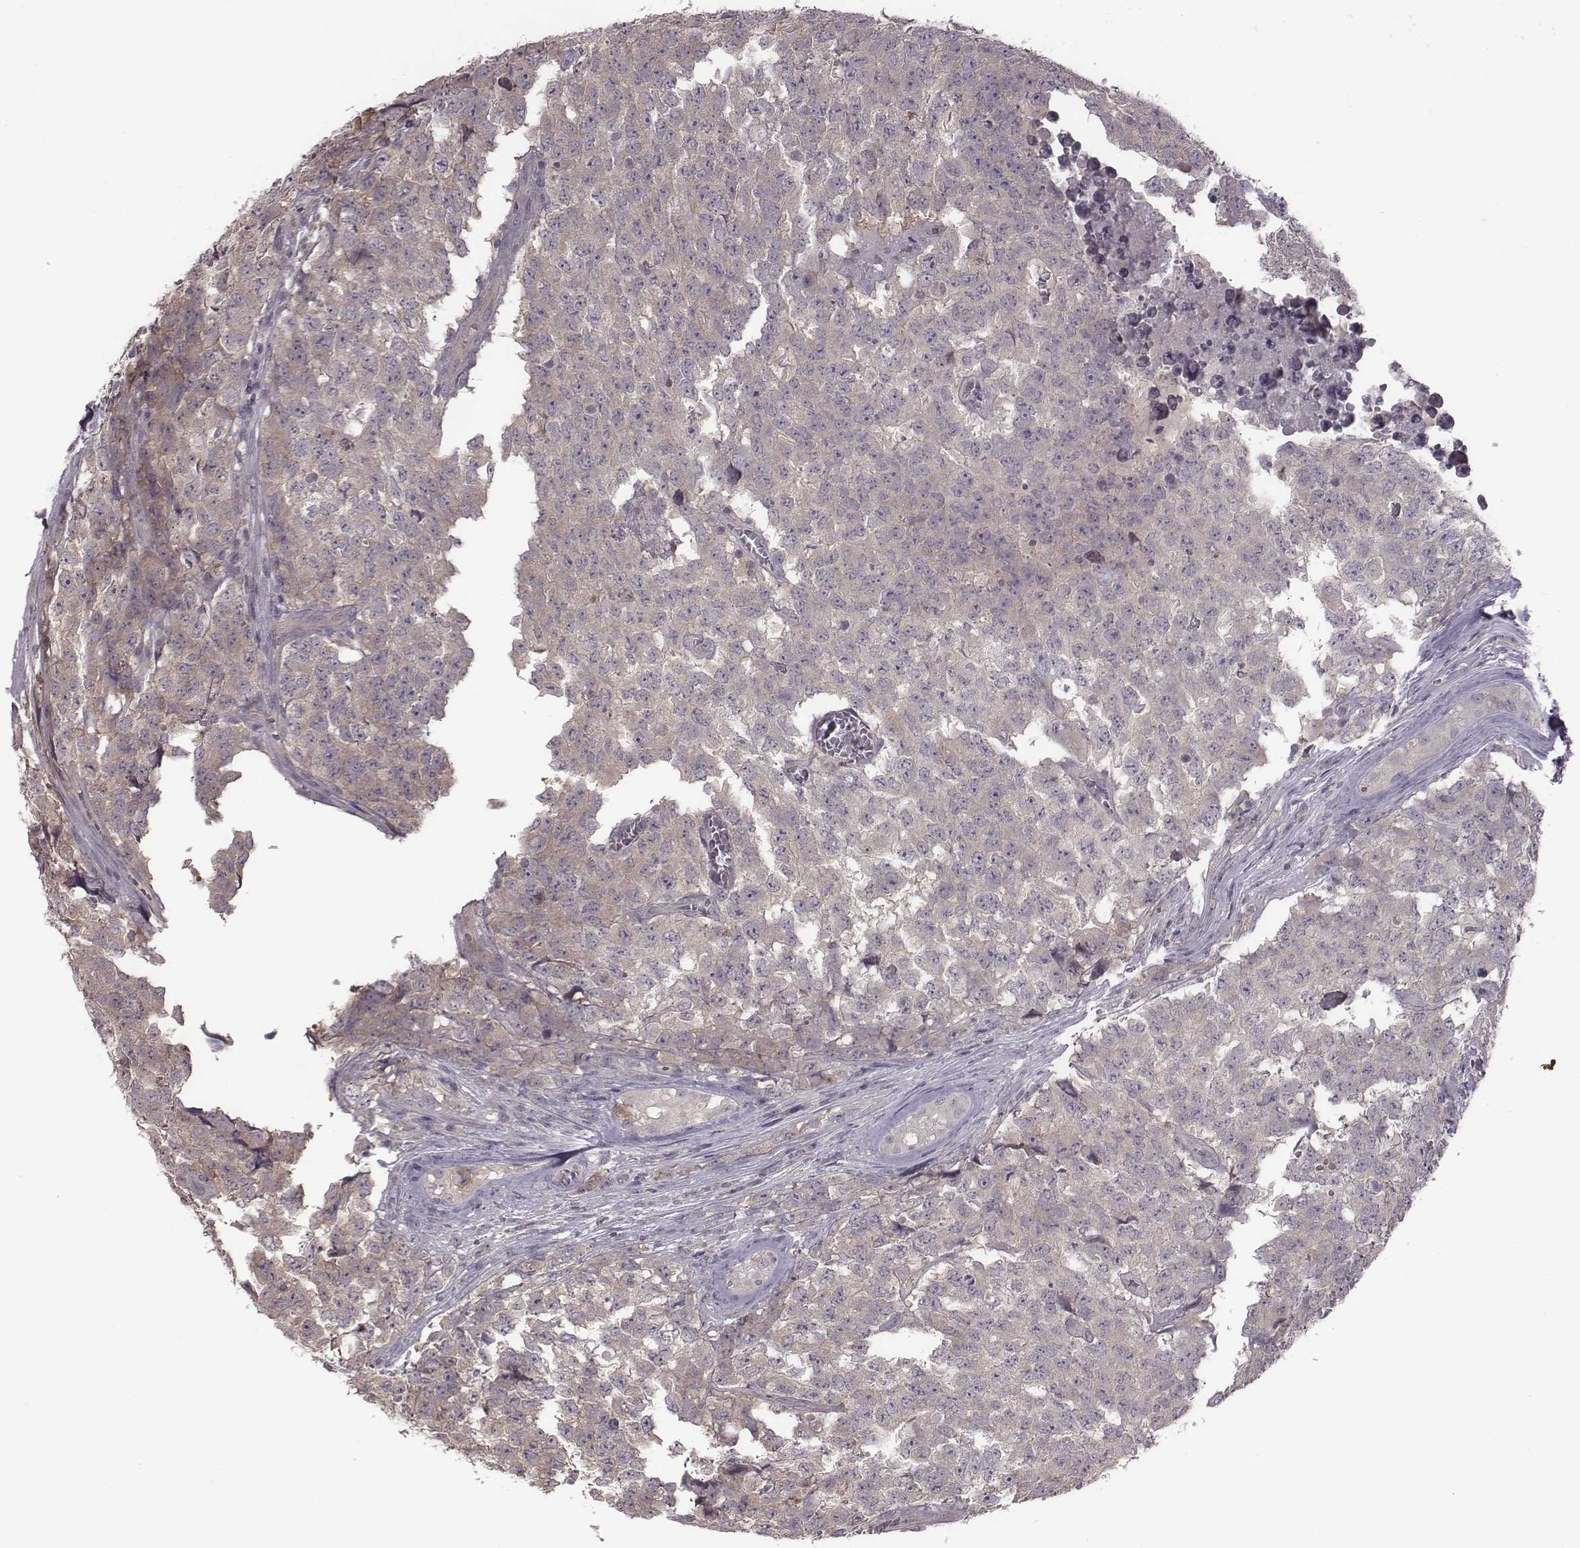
{"staining": {"intensity": "negative", "quantity": "none", "location": "none"}, "tissue": "testis cancer", "cell_type": "Tumor cells", "image_type": "cancer", "snomed": [{"axis": "morphology", "description": "Carcinoma, Embryonal, NOS"}, {"axis": "topography", "description": "Testis"}], "caption": "Immunohistochemistry histopathology image of testis cancer stained for a protein (brown), which displays no staining in tumor cells. The staining was performed using DAB to visualize the protein expression in brown, while the nuclei were stained in blue with hematoxylin (Magnification: 20x).", "gene": "BICDL1", "patient": {"sex": "male", "age": 23}}